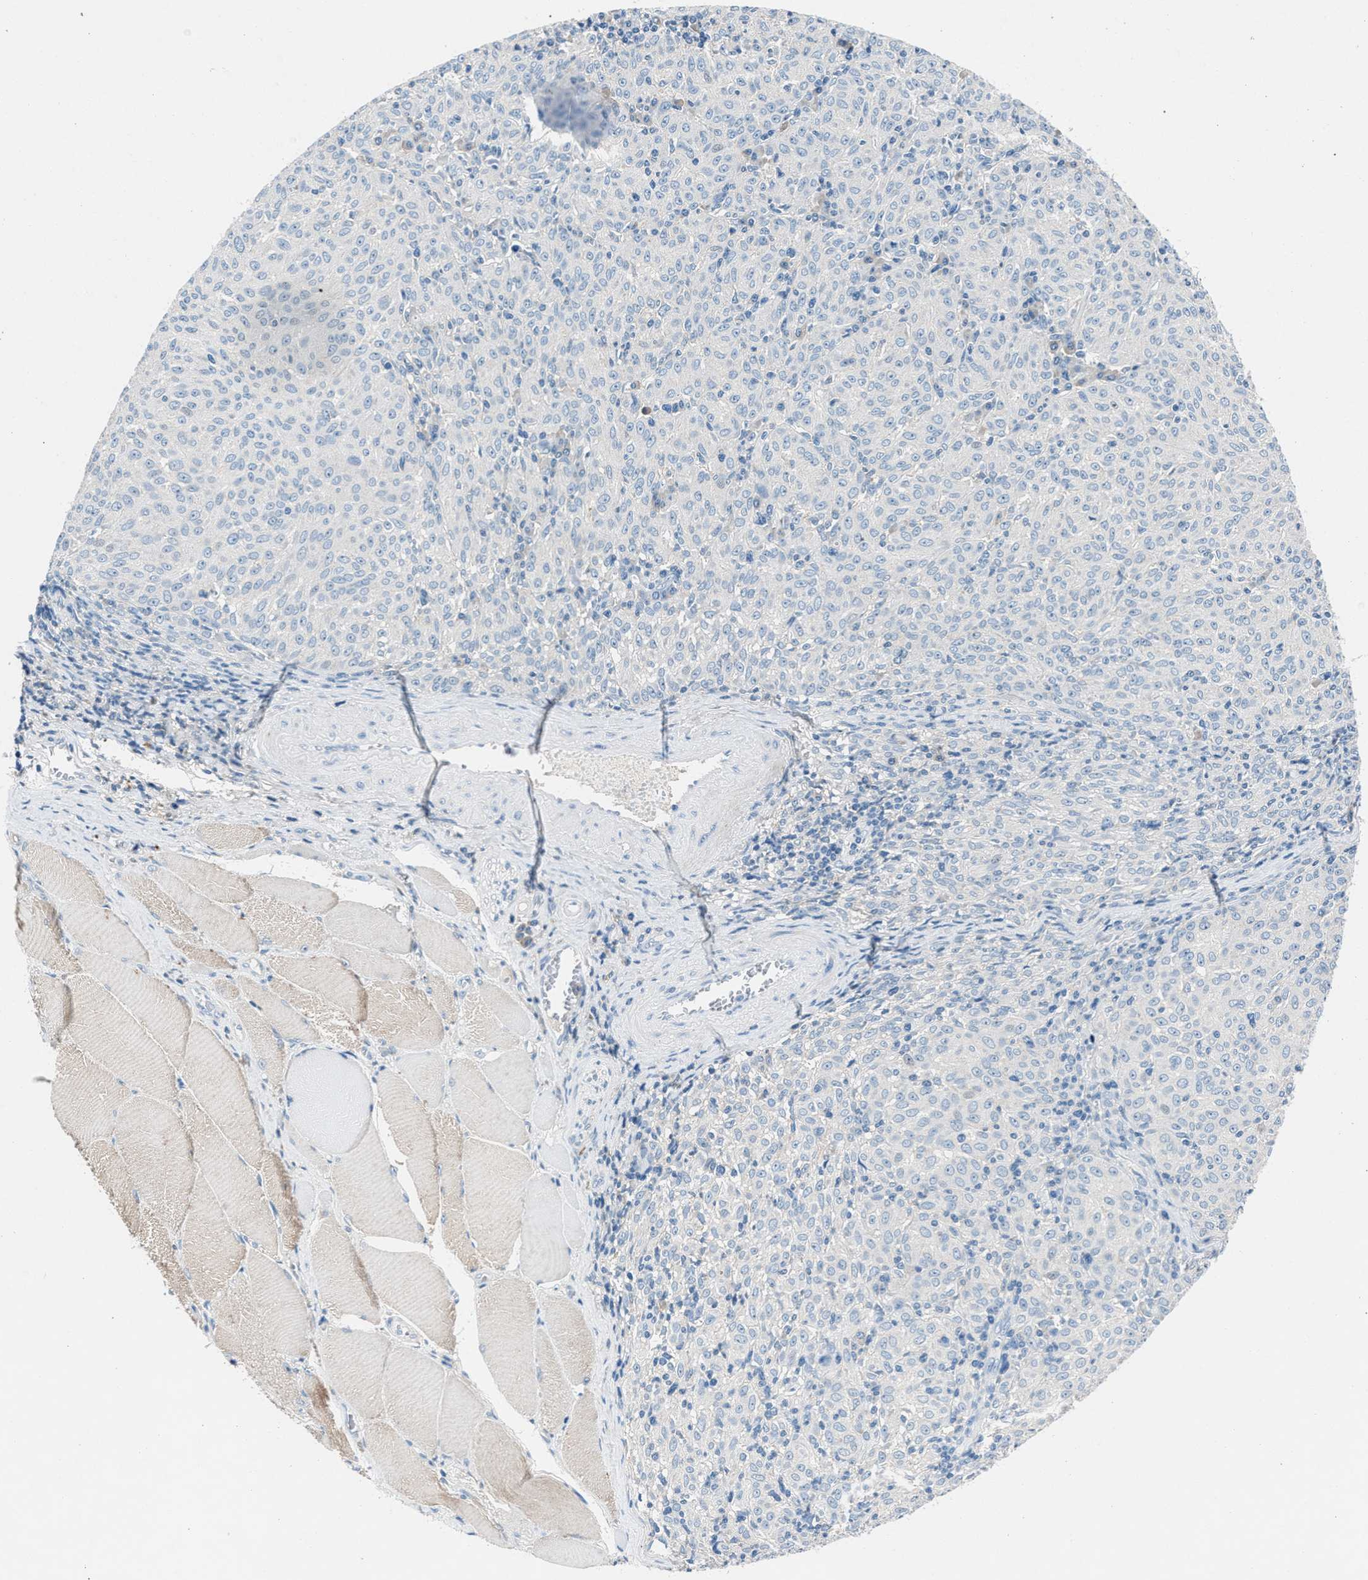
{"staining": {"intensity": "negative", "quantity": "none", "location": "none"}, "tissue": "melanoma", "cell_type": "Tumor cells", "image_type": "cancer", "snomed": [{"axis": "morphology", "description": "Malignant melanoma, NOS"}, {"axis": "topography", "description": "Skin"}], "caption": "Tumor cells are negative for brown protein staining in malignant melanoma.", "gene": "DENND6B", "patient": {"sex": "female", "age": 72}}